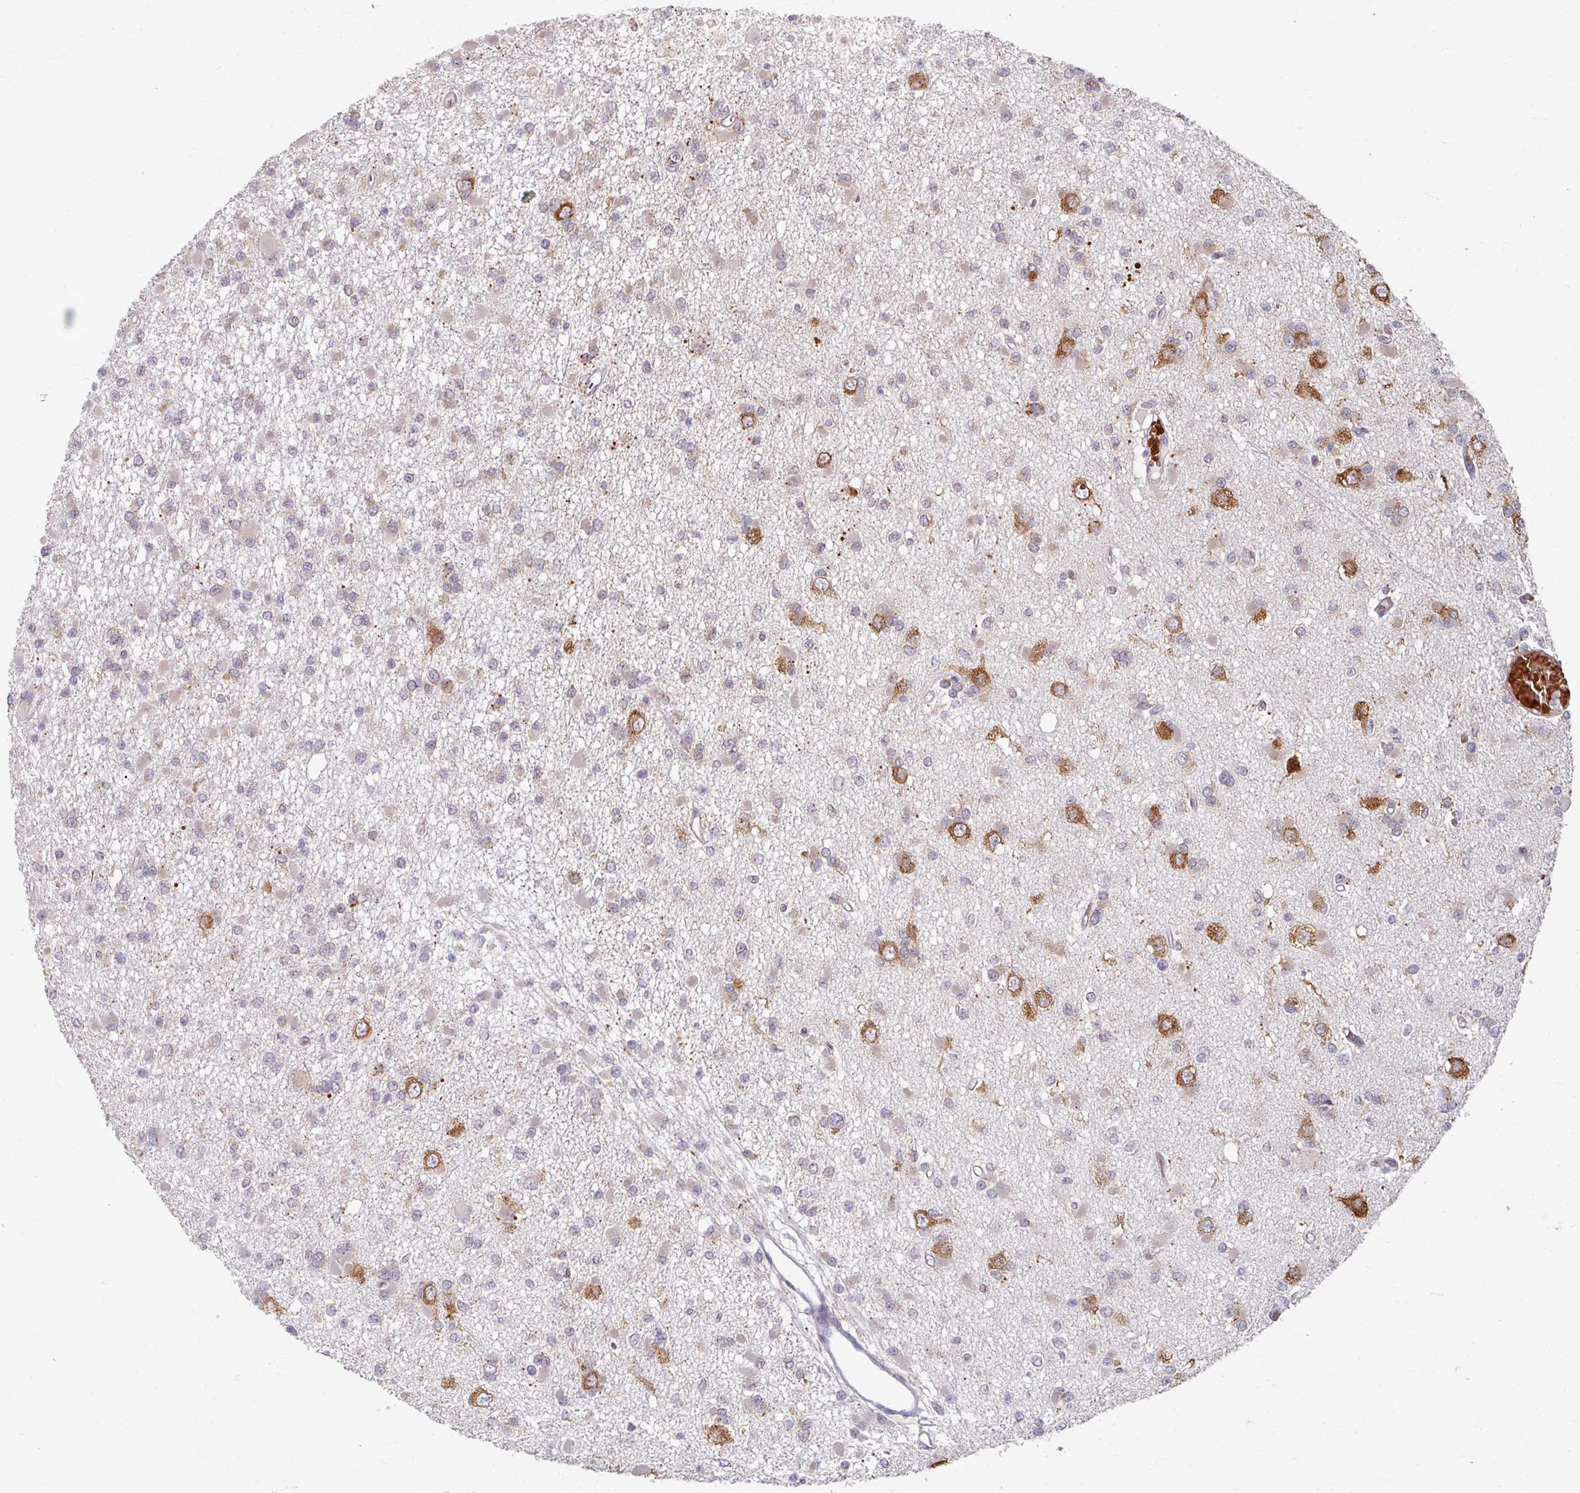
{"staining": {"intensity": "negative", "quantity": "none", "location": "none"}, "tissue": "glioma", "cell_type": "Tumor cells", "image_type": "cancer", "snomed": [{"axis": "morphology", "description": "Glioma, malignant, Low grade"}, {"axis": "topography", "description": "Brain"}], "caption": "This histopathology image is of low-grade glioma (malignant) stained with immunohistochemistry (IHC) to label a protein in brown with the nuclei are counter-stained blue. There is no positivity in tumor cells. (DAB immunohistochemistry with hematoxylin counter stain).", "gene": "KMT5C", "patient": {"sex": "female", "age": 22}}